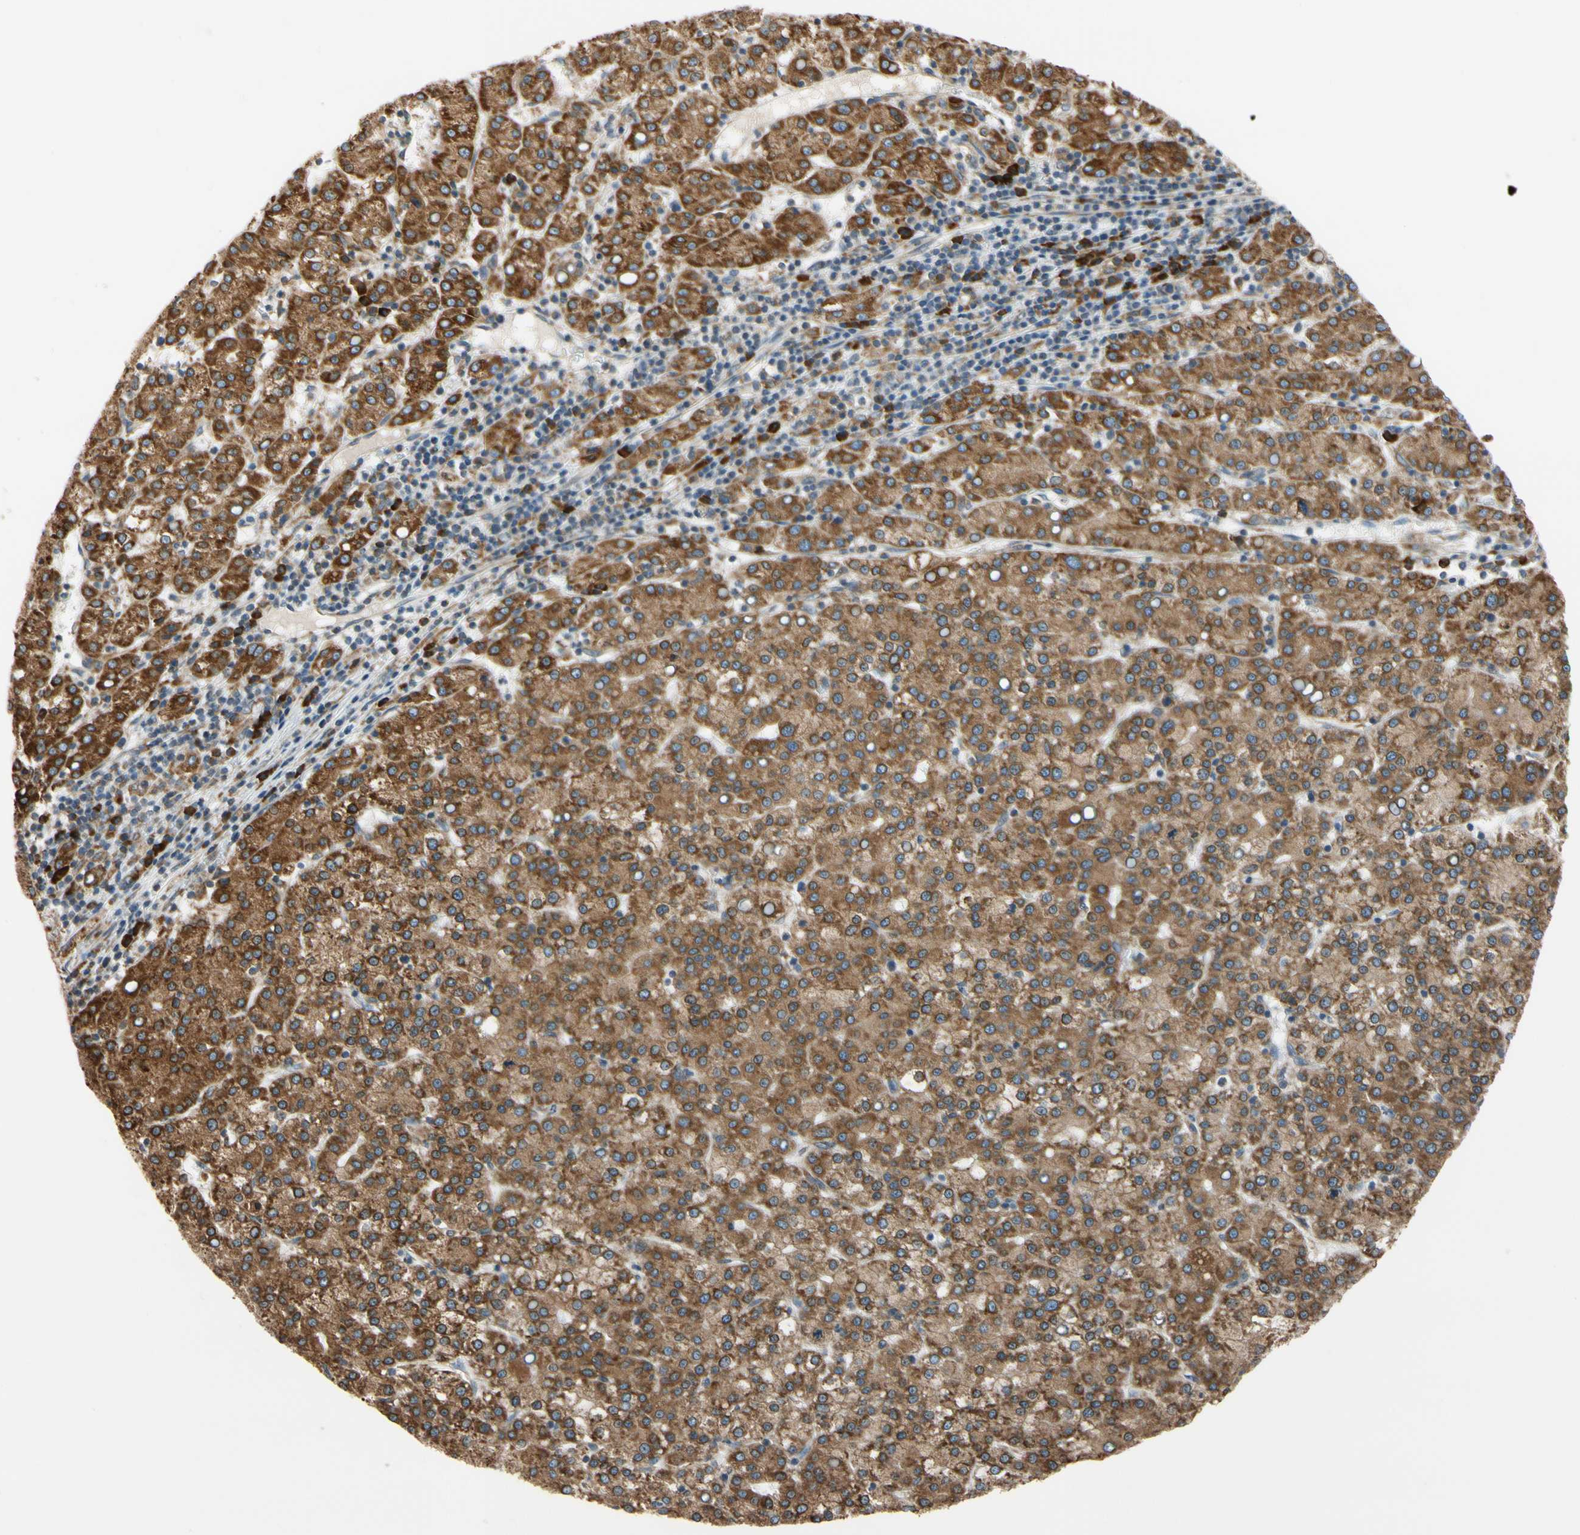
{"staining": {"intensity": "strong", "quantity": ">75%", "location": "cytoplasmic/membranous"}, "tissue": "liver cancer", "cell_type": "Tumor cells", "image_type": "cancer", "snomed": [{"axis": "morphology", "description": "Carcinoma, Hepatocellular, NOS"}, {"axis": "topography", "description": "Liver"}], "caption": "Immunohistochemistry (IHC) (DAB (3,3'-diaminobenzidine)) staining of liver cancer demonstrates strong cytoplasmic/membranous protein positivity in approximately >75% of tumor cells.", "gene": "RPN2", "patient": {"sex": "female", "age": 58}}